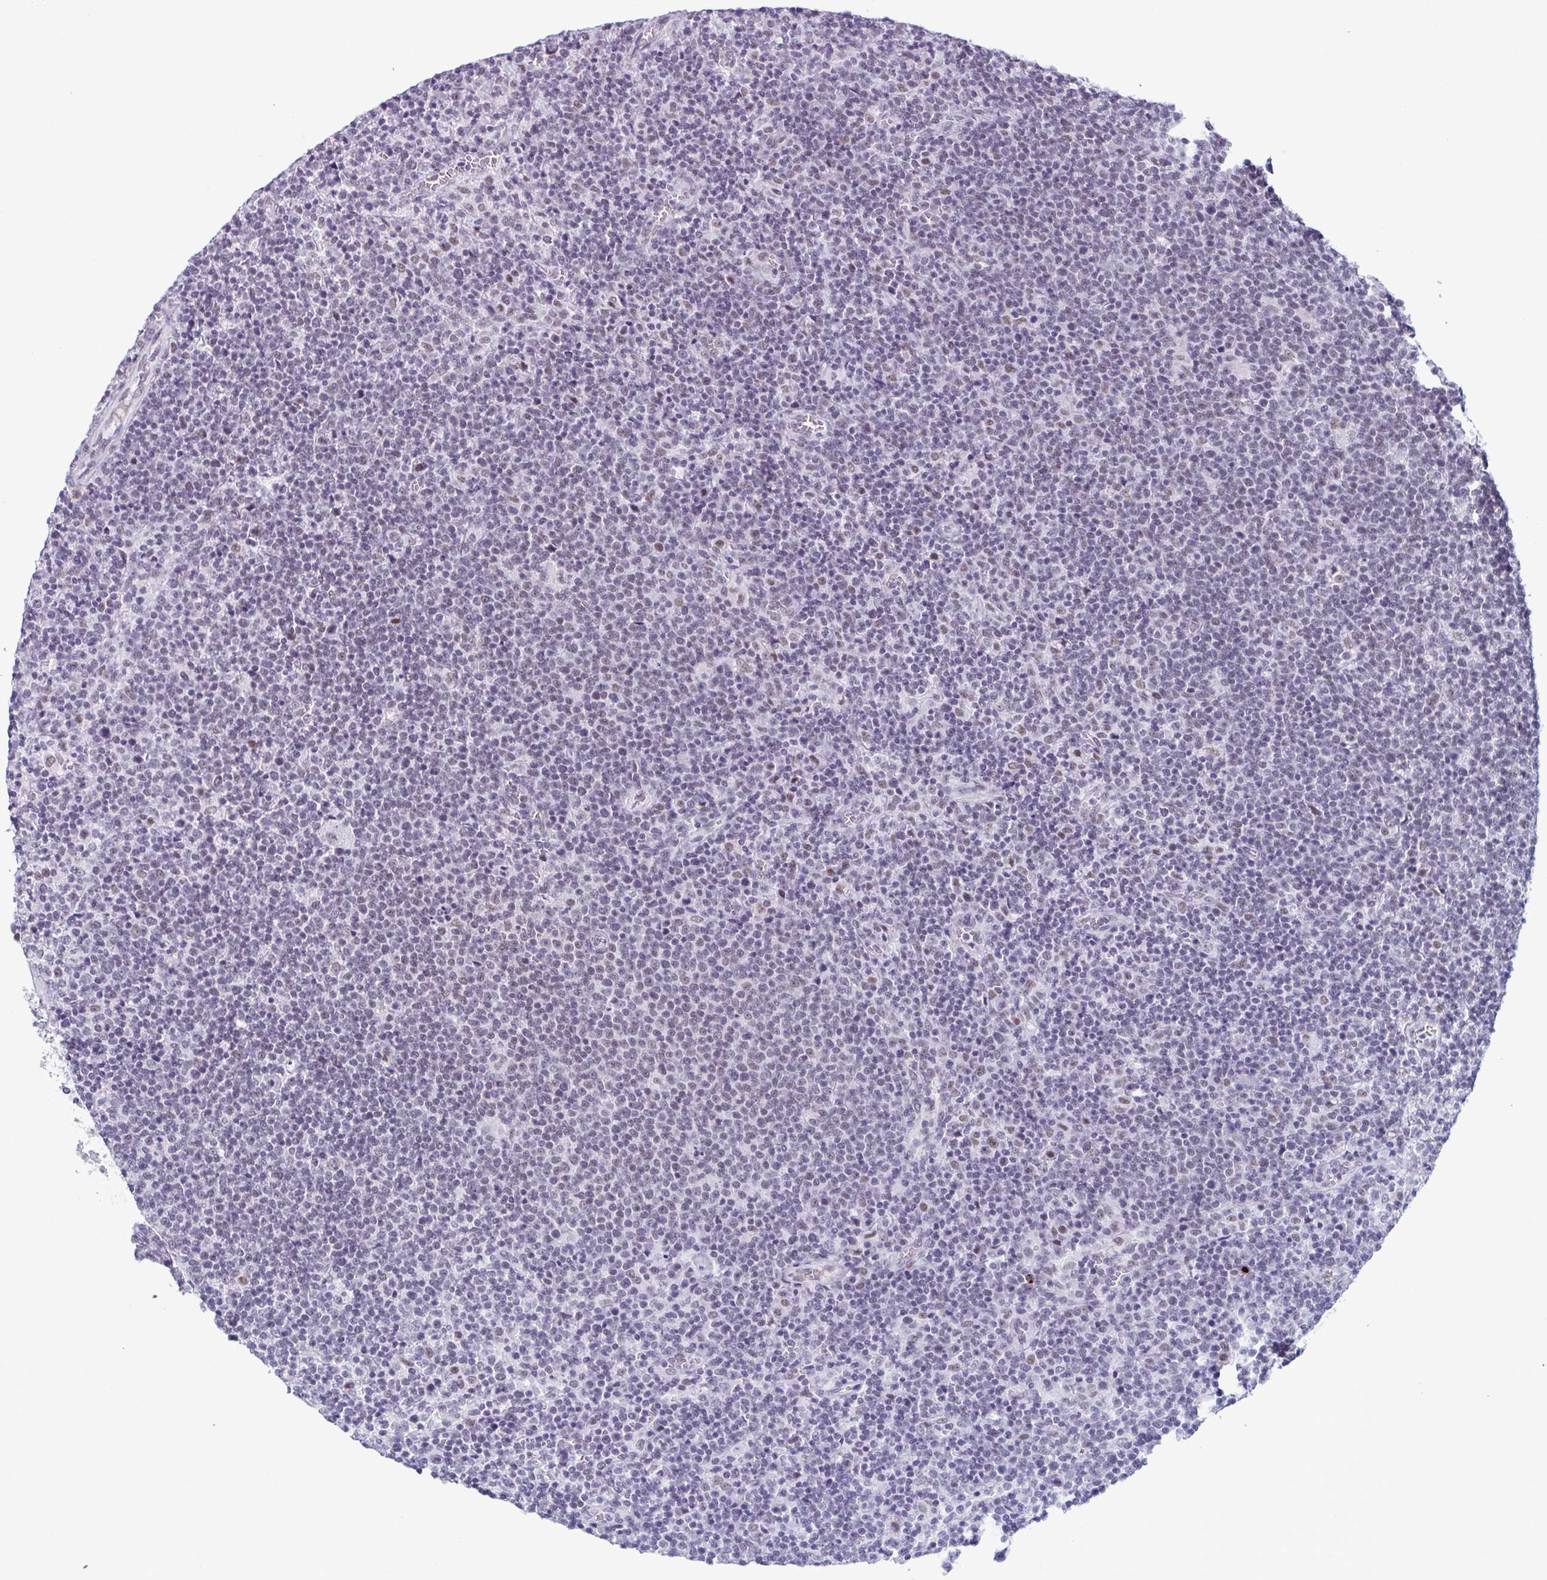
{"staining": {"intensity": "weak", "quantity": "<25%", "location": "nuclear"}, "tissue": "lymphoma", "cell_type": "Tumor cells", "image_type": "cancer", "snomed": [{"axis": "morphology", "description": "Malignant lymphoma, non-Hodgkin's type, High grade"}, {"axis": "topography", "description": "Lymph node"}], "caption": "An image of lymphoma stained for a protein reveals no brown staining in tumor cells.", "gene": "RBM7", "patient": {"sex": "male", "age": 61}}